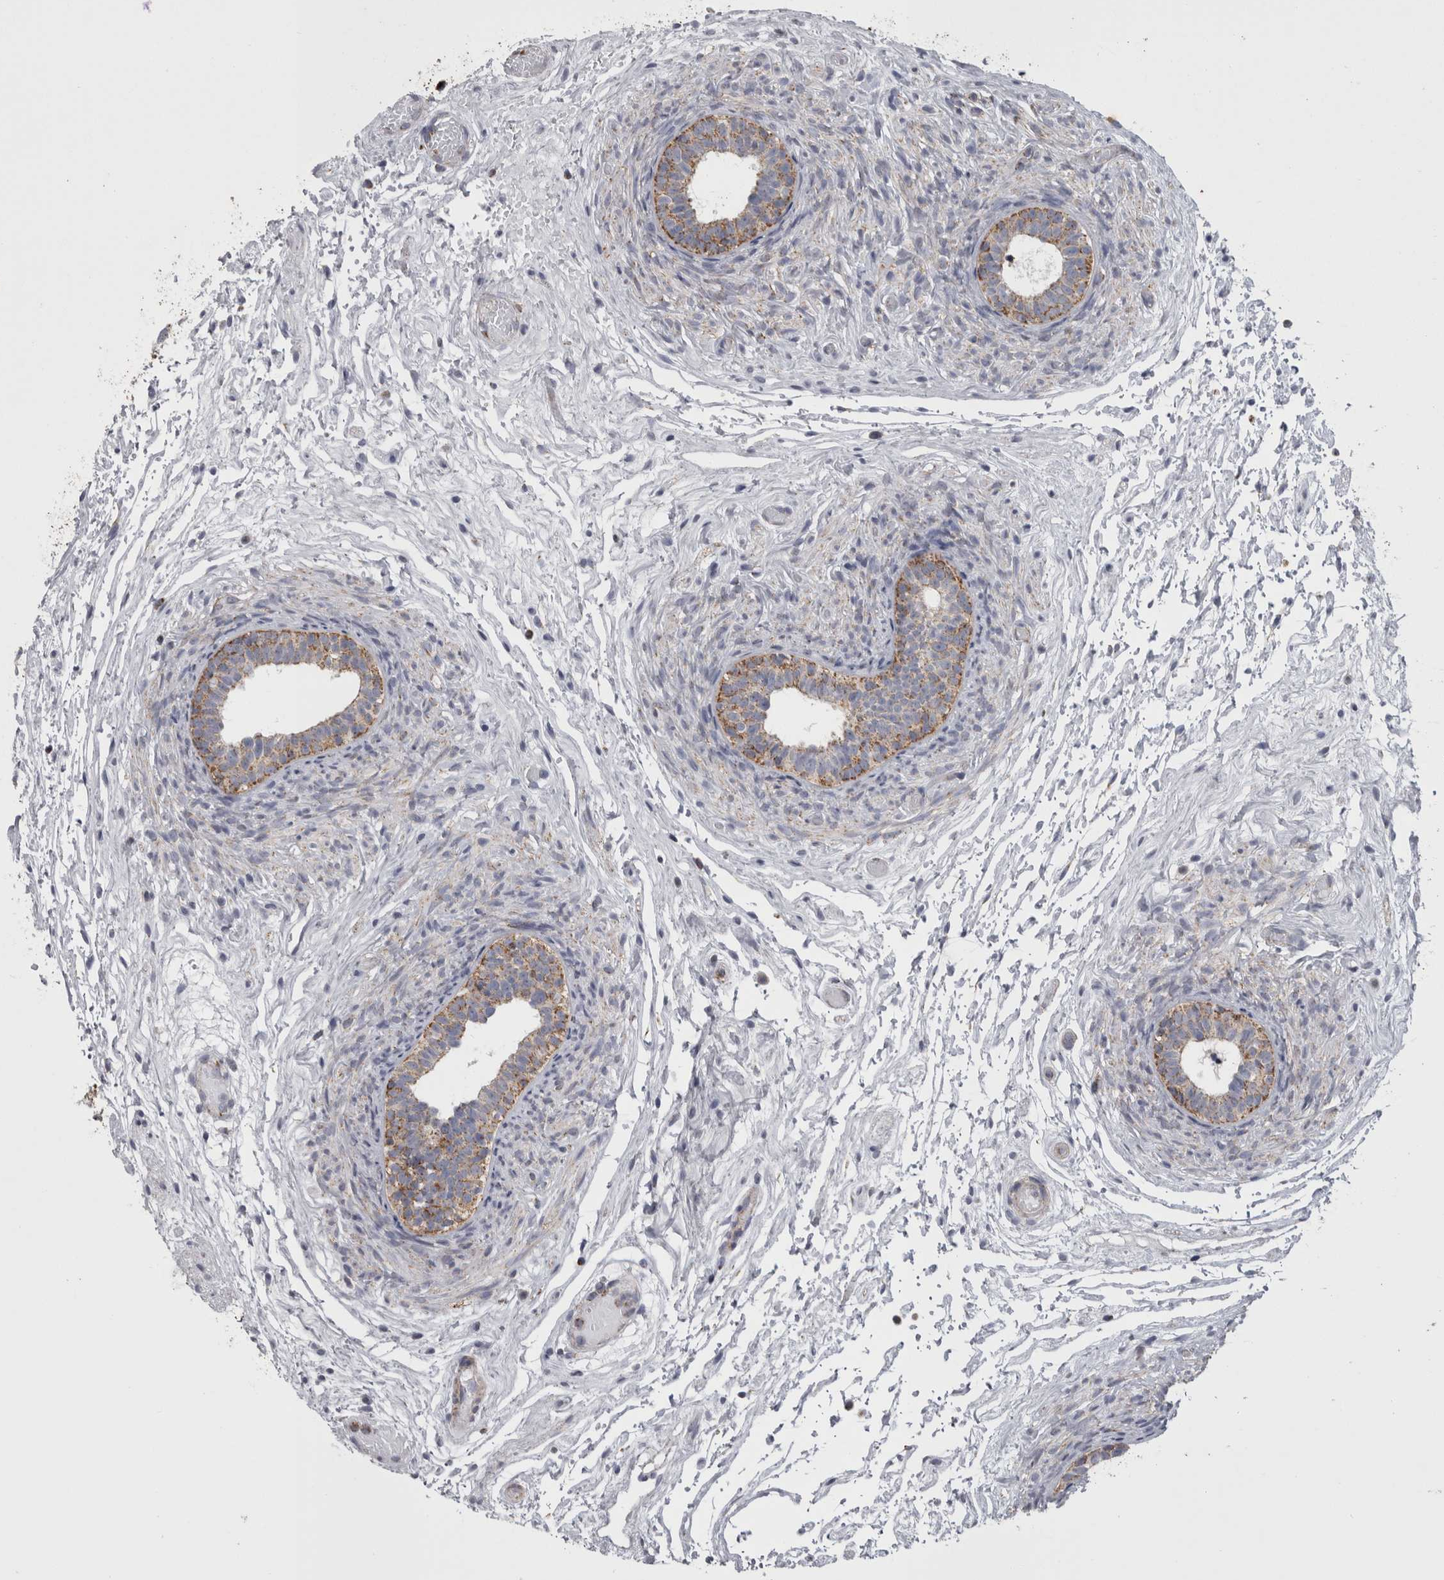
{"staining": {"intensity": "strong", "quantity": ">75%", "location": "cytoplasmic/membranous"}, "tissue": "epididymis", "cell_type": "Glandular cells", "image_type": "normal", "snomed": [{"axis": "morphology", "description": "Normal tissue, NOS"}, {"axis": "topography", "description": "Epididymis"}], "caption": "An image showing strong cytoplasmic/membranous staining in approximately >75% of glandular cells in unremarkable epididymis, as visualized by brown immunohistochemical staining.", "gene": "MDH2", "patient": {"sex": "male", "age": 5}}